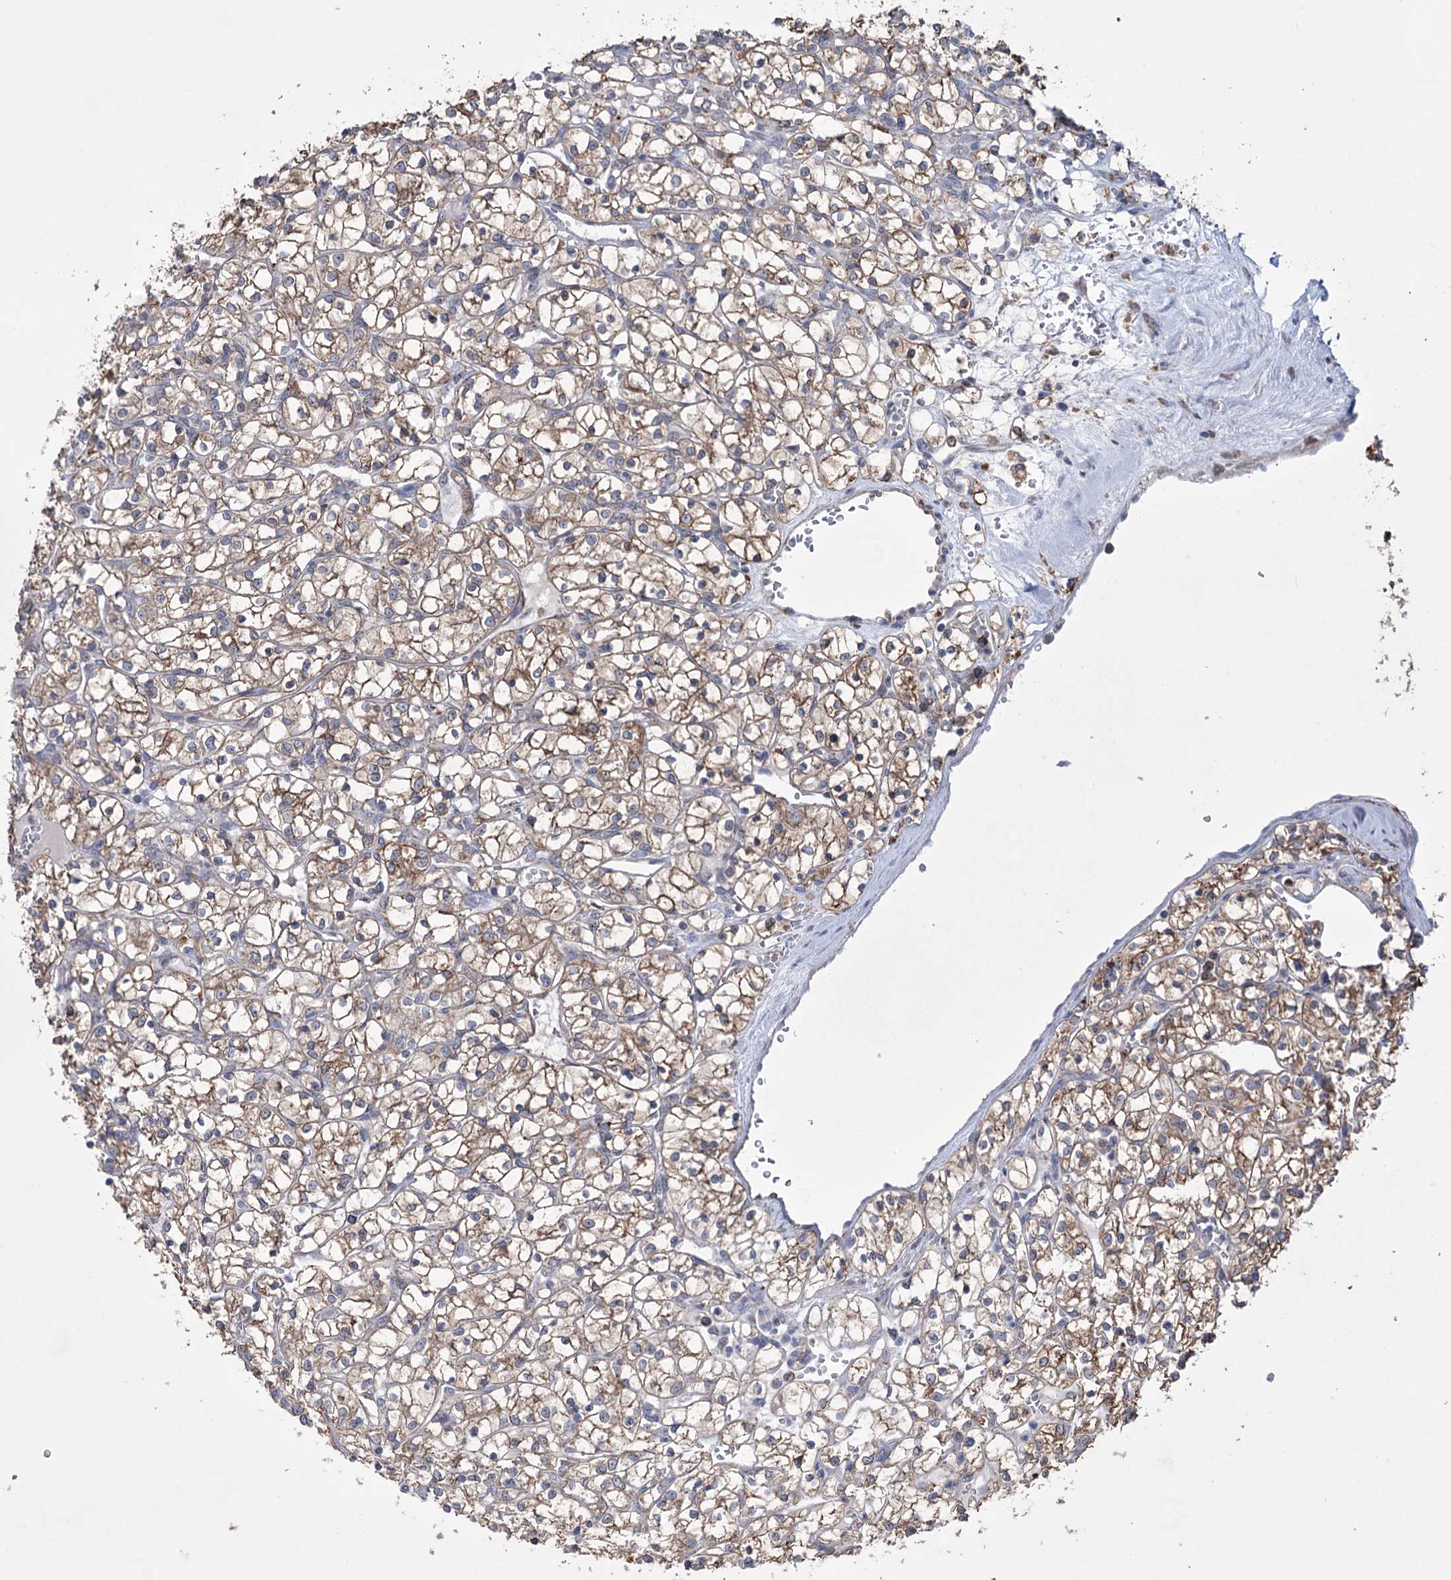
{"staining": {"intensity": "moderate", "quantity": ">75%", "location": "cytoplasmic/membranous"}, "tissue": "renal cancer", "cell_type": "Tumor cells", "image_type": "cancer", "snomed": [{"axis": "morphology", "description": "Adenocarcinoma, NOS"}, {"axis": "topography", "description": "Kidney"}], "caption": "A high-resolution histopathology image shows immunohistochemistry (IHC) staining of renal cancer (adenocarcinoma), which demonstrates moderate cytoplasmic/membranous positivity in about >75% of tumor cells. The staining is performed using DAB (3,3'-diaminobenzidine) brown chromogen to label protein expression. The nuclei are counter-stained blue using hematoxylin.", "gene": "TRIM71", "patient": {"sex": "female", "age": 69}}